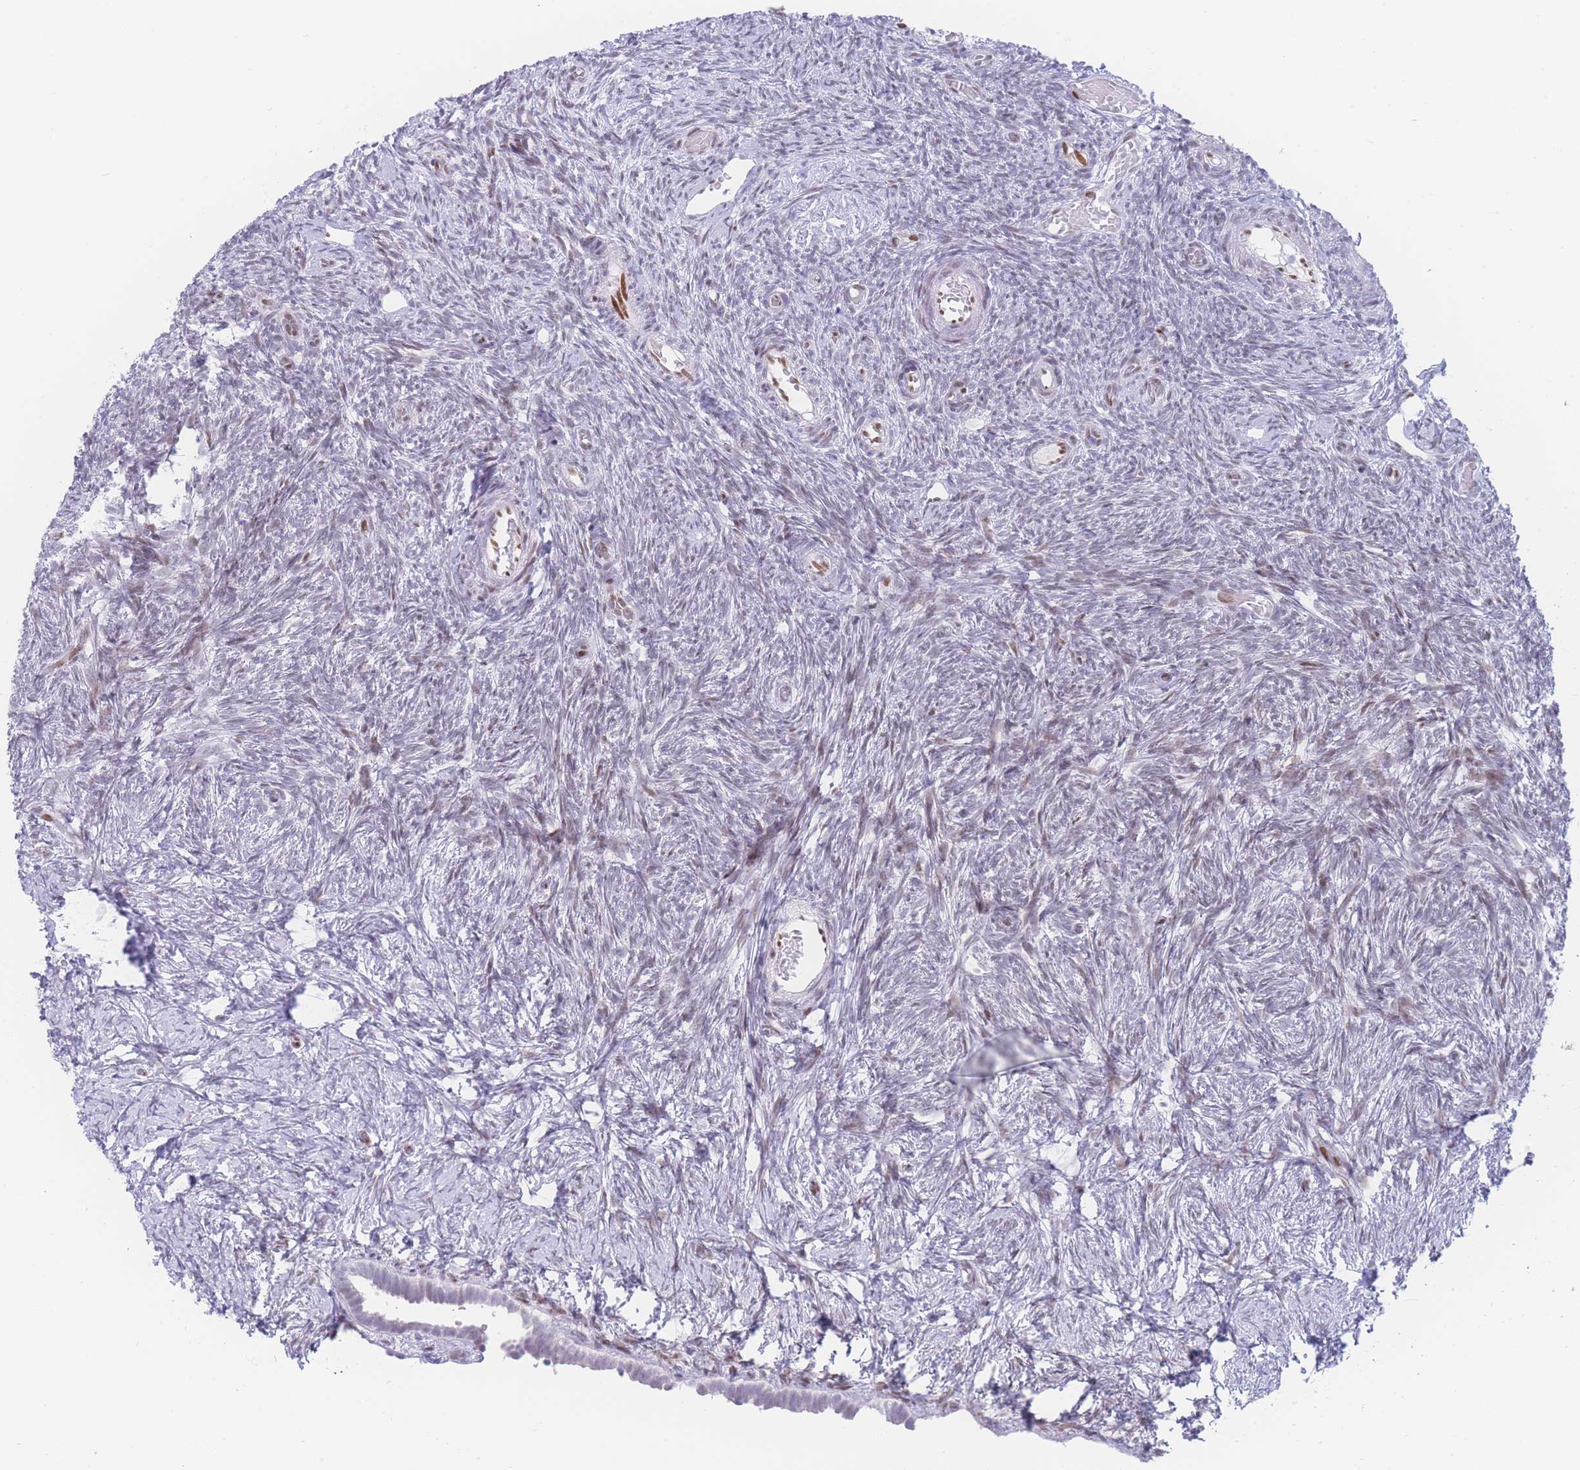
{"staining": {"intensity": "weak", "quantity": "<25%", "location": "nuclear"}, "tissue": "ovary", "cell_type": "Ovarian stroma cells", "image_type": "normal", "snomed": [{"axis": "morphology", "description": "Normal tissue, NOS"}, {"axis": "topography", "description": "Ovary"}], "caption": "Human ovary stained for a protein using immunohistochemistry (IHC) exhibits no expression in ovarian stroma cells.", "gene": "PSMB5", "patient": {"sex": "female", "age": 39}}